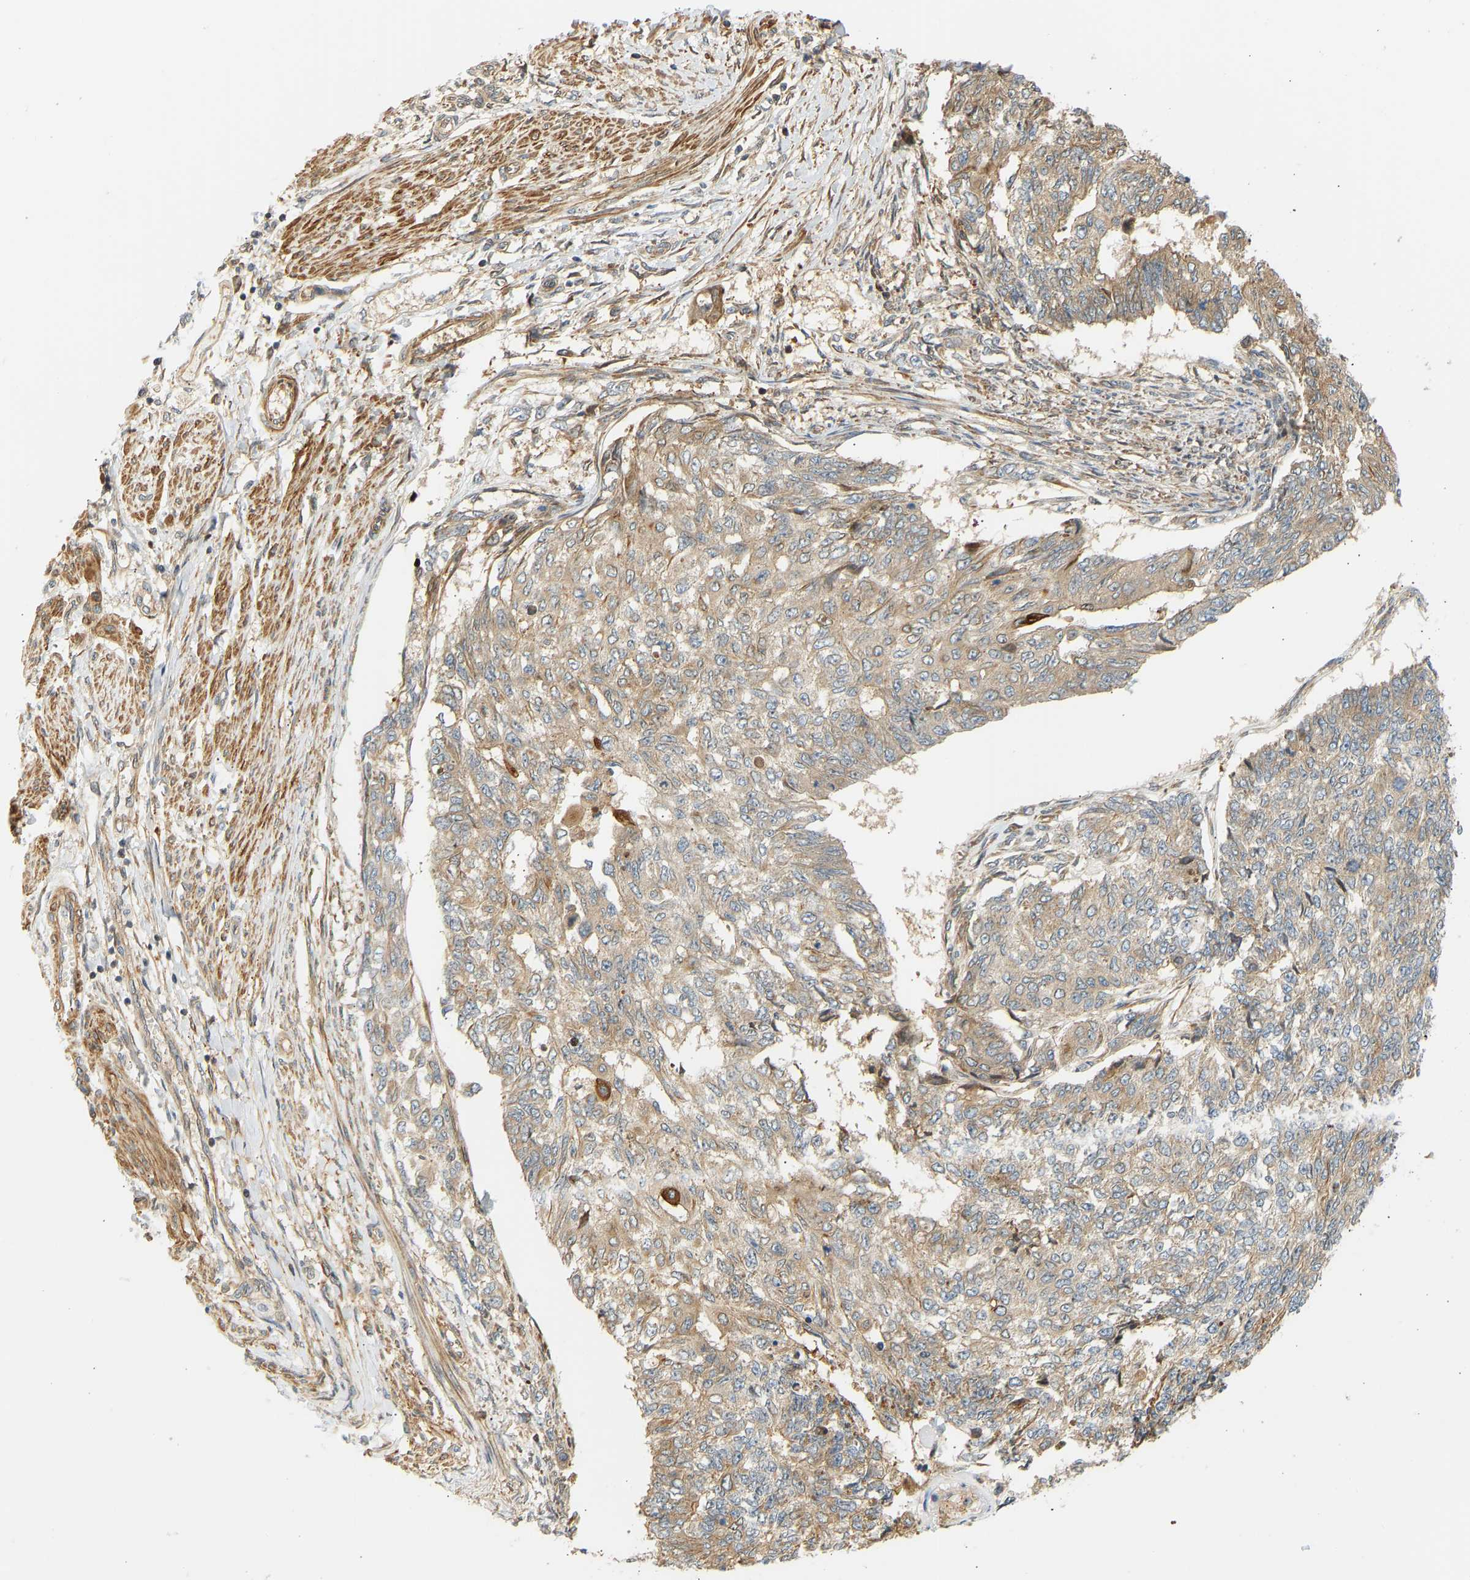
{"staining": {"intensity": "weak", "quantity": "25%-75%", "location": "cytoplasmic/membranous"}, "tissue": "endometrial cancer", "cell_type": "Tumor cells", "image_type": "cancer", "snomed": [{"axis": "morphology", "description": "Adenocarcinoma, NOS"}, {"axis": "topography", "description": "Endometrium"}], "caption": "Immunohistochemical staining of endometrial cancer (adenocarcinoma) demonstrates low levels of weak cytoplasmic/membranous staining in approximately 25%-75% of tumor cells. The staining was performed using DAB (3,3'-diaminobenzidine), with brown indicating positive protein expression. Nuclei are stained blue with hematoxylin.", "gene": "CEP57", "patient": {"sex": "female", "age": 32}}